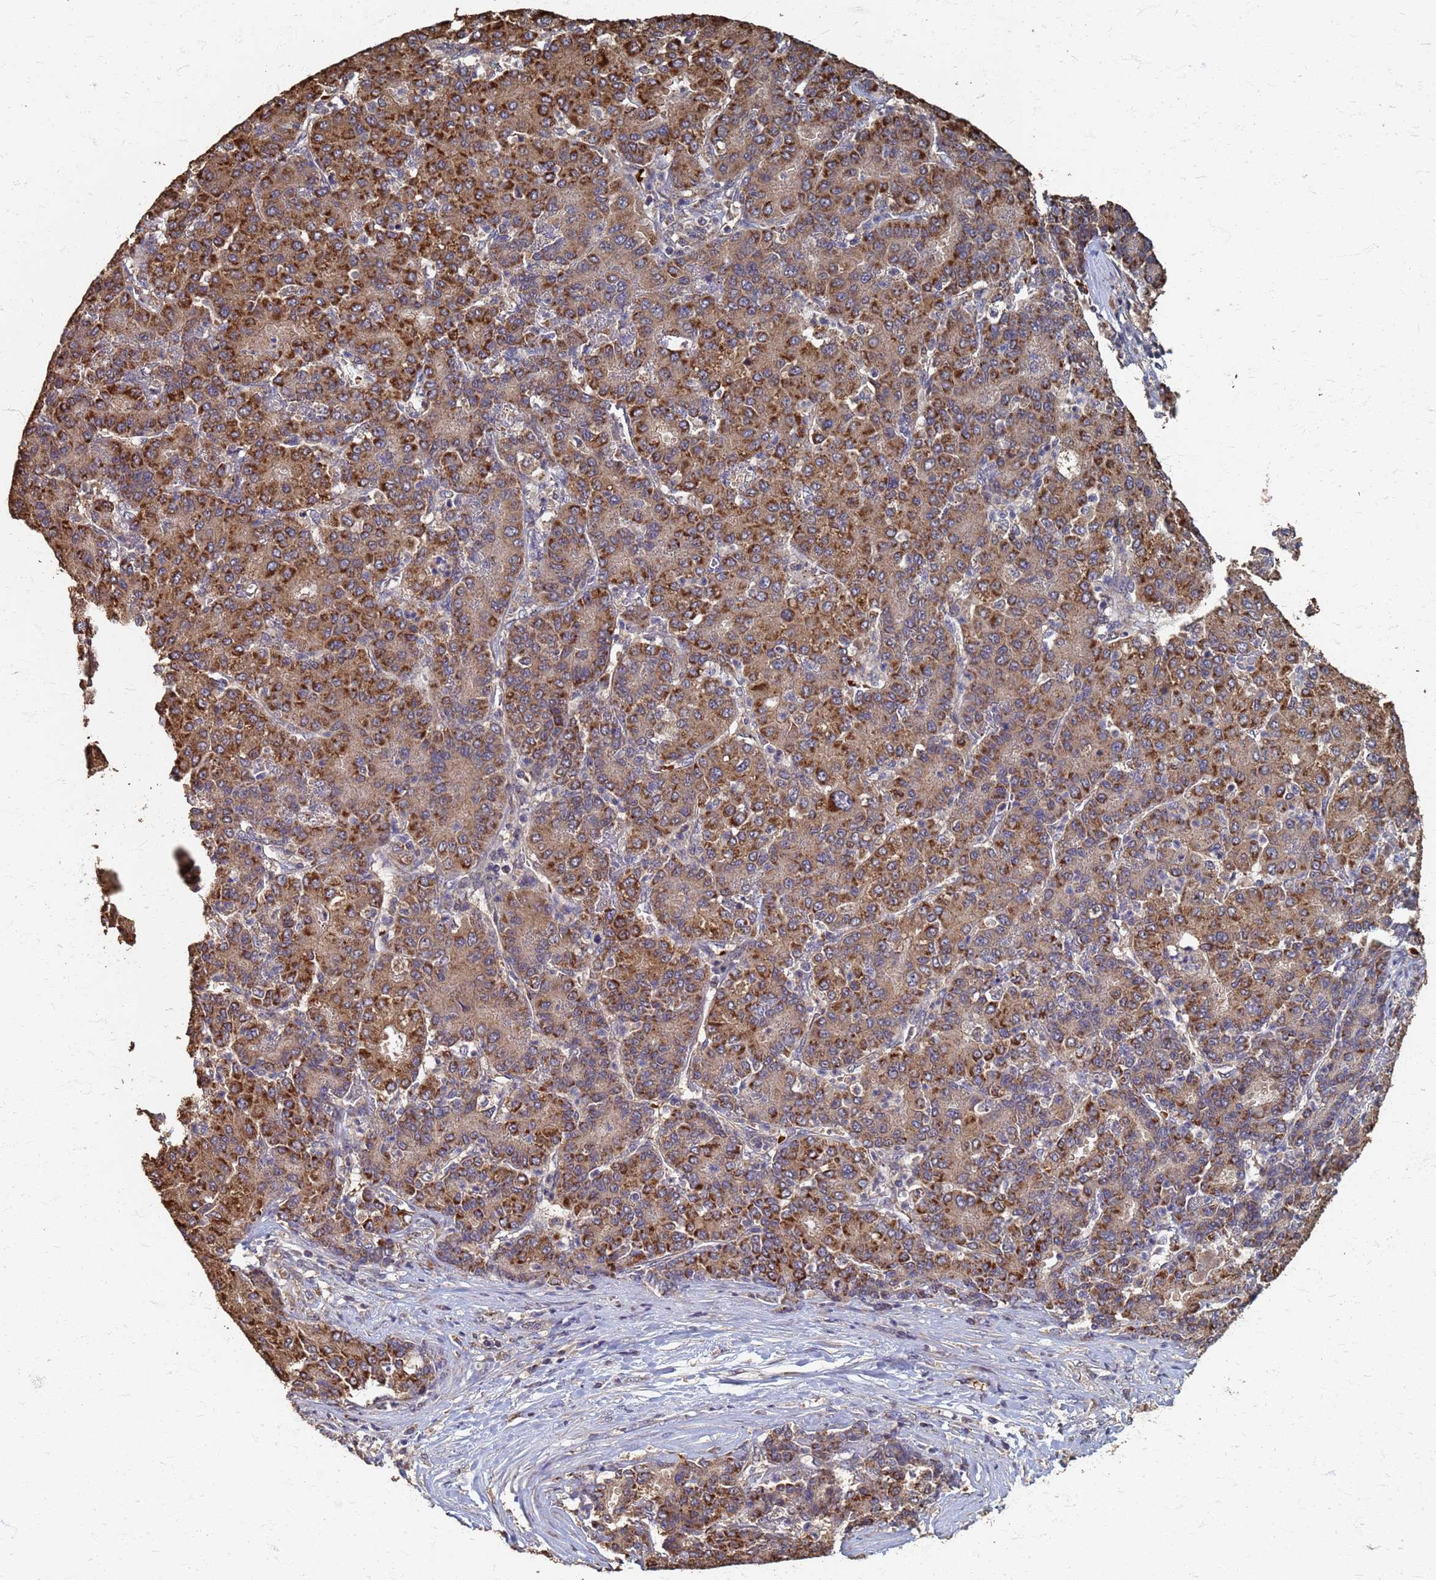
{"staining": {"intensity": "strong", "quantity": "25%-75%", "location": "cytoplasmic/membranous"}, "tissue": "liver cancer", "cell_type": "Tumor cells", "image_type": "cancer", "snomed": [{"axis": "morphology", "description": "Carcinoma, Hepatocellular, NOS"}, {"axis": "topography", "description": "Liver"}], "caption": "A histopathology image showing strong cytoplasmic/membranous staining in about 25%-75% of tumor cells in liver hepatocellular carcinoma, as visualized by brown immunohistochemical staining.", "gene": "DPH5", "patient": {"sex": "male", "age": 65}}